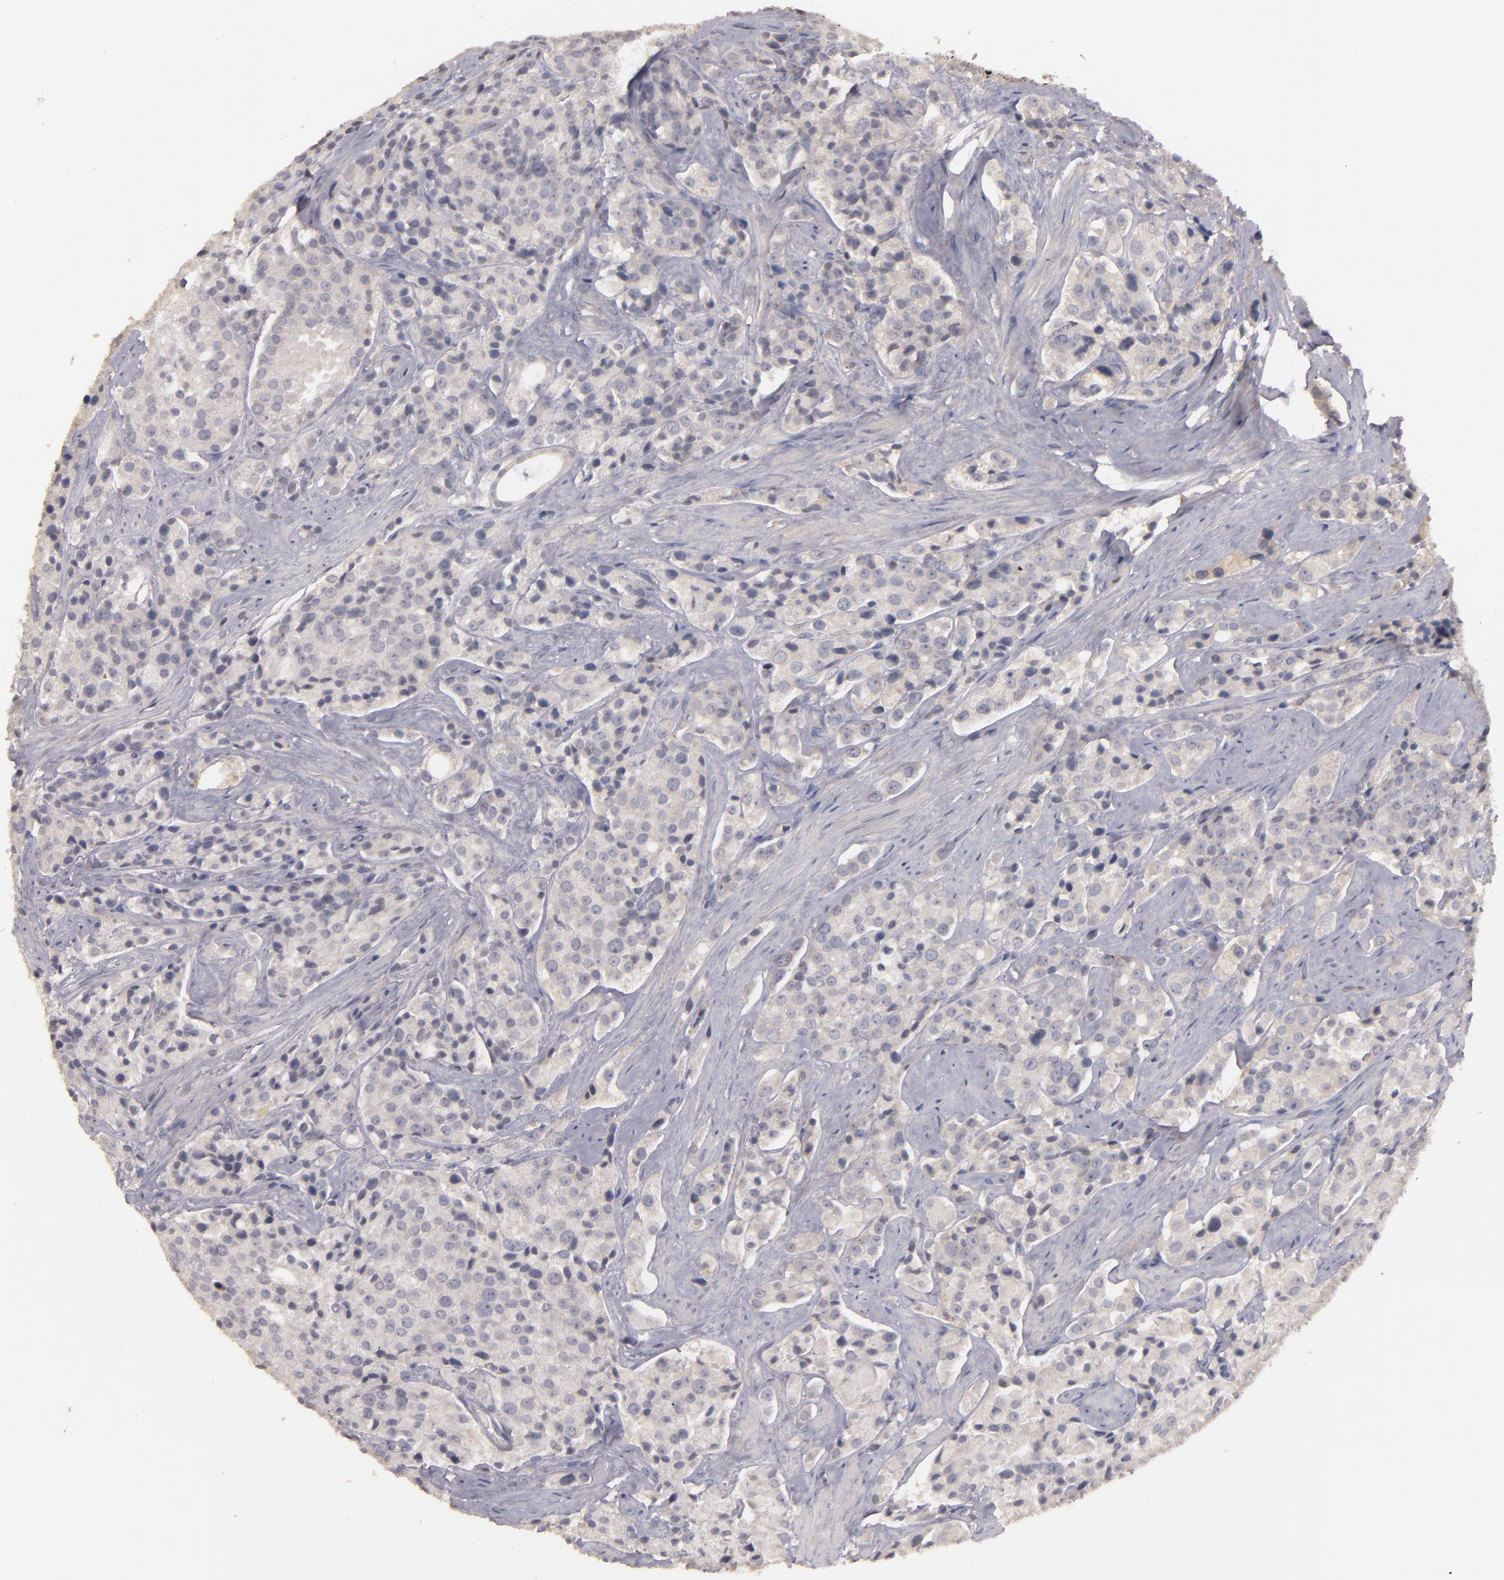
{"staining": {"intensity": "negative", "quantity": "none", "location": "none"}, "tissue": "prostate cancer", "cell_type": "Tumor cells", "image_type": "cancer", "snomed": [{"axis": "morphology", "description": "Adenocarcinoma, Medium grade"}, {"axis": "topography", "description": "Prostate"}], "caption": "Micrograph shows no significant protein staining in tumor cells of prostate adenocarcinoma (medium-grade).", "gene": "MBL2", "patient": {"sex": "male", "age": 70}}